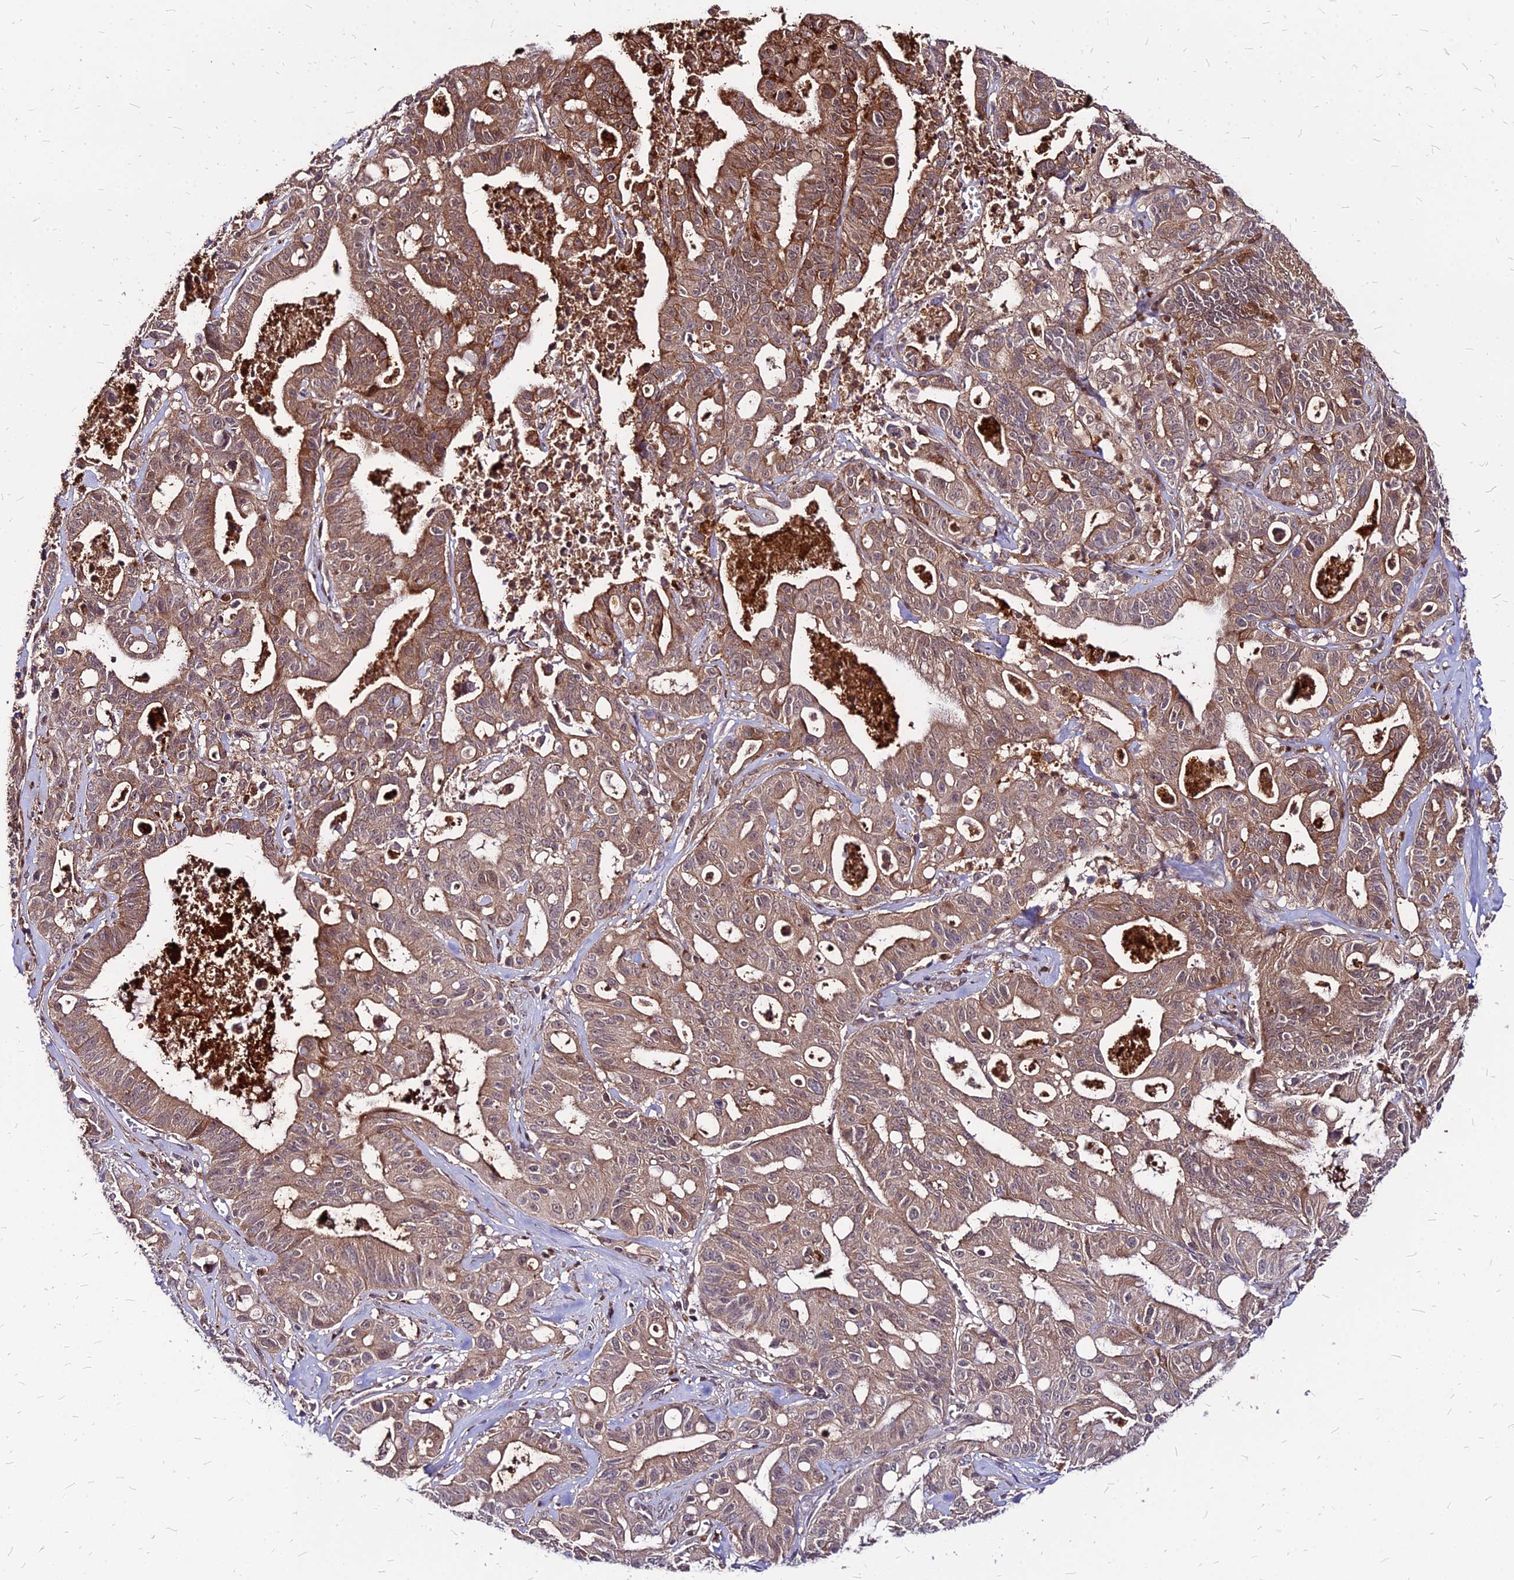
{"staining": {"intensity": "moderate", "quantity": "25%-75%", "location": "cytoplasmic/membranous"}, "tissue": "ovarian cancer", "cell_type": "Tumor cells", "image_type": "cancer", "snomed": [{"axis": "morphology", "description": "Cystadenocarcinoma, mucinous, NOS"}, {"axis": "topography", "description": "Ovary"}], "caption": "Approximately 25%-75% of tumor cells in human ovarian cancer (mucinous cystadenocarcinoma) demonstrate moderate cytoplasmic/membranous protein expression as visualized by brown immunohistochemical staining.", "gene": "APBA3", "patient": {"sex": "female", "age": 70}}